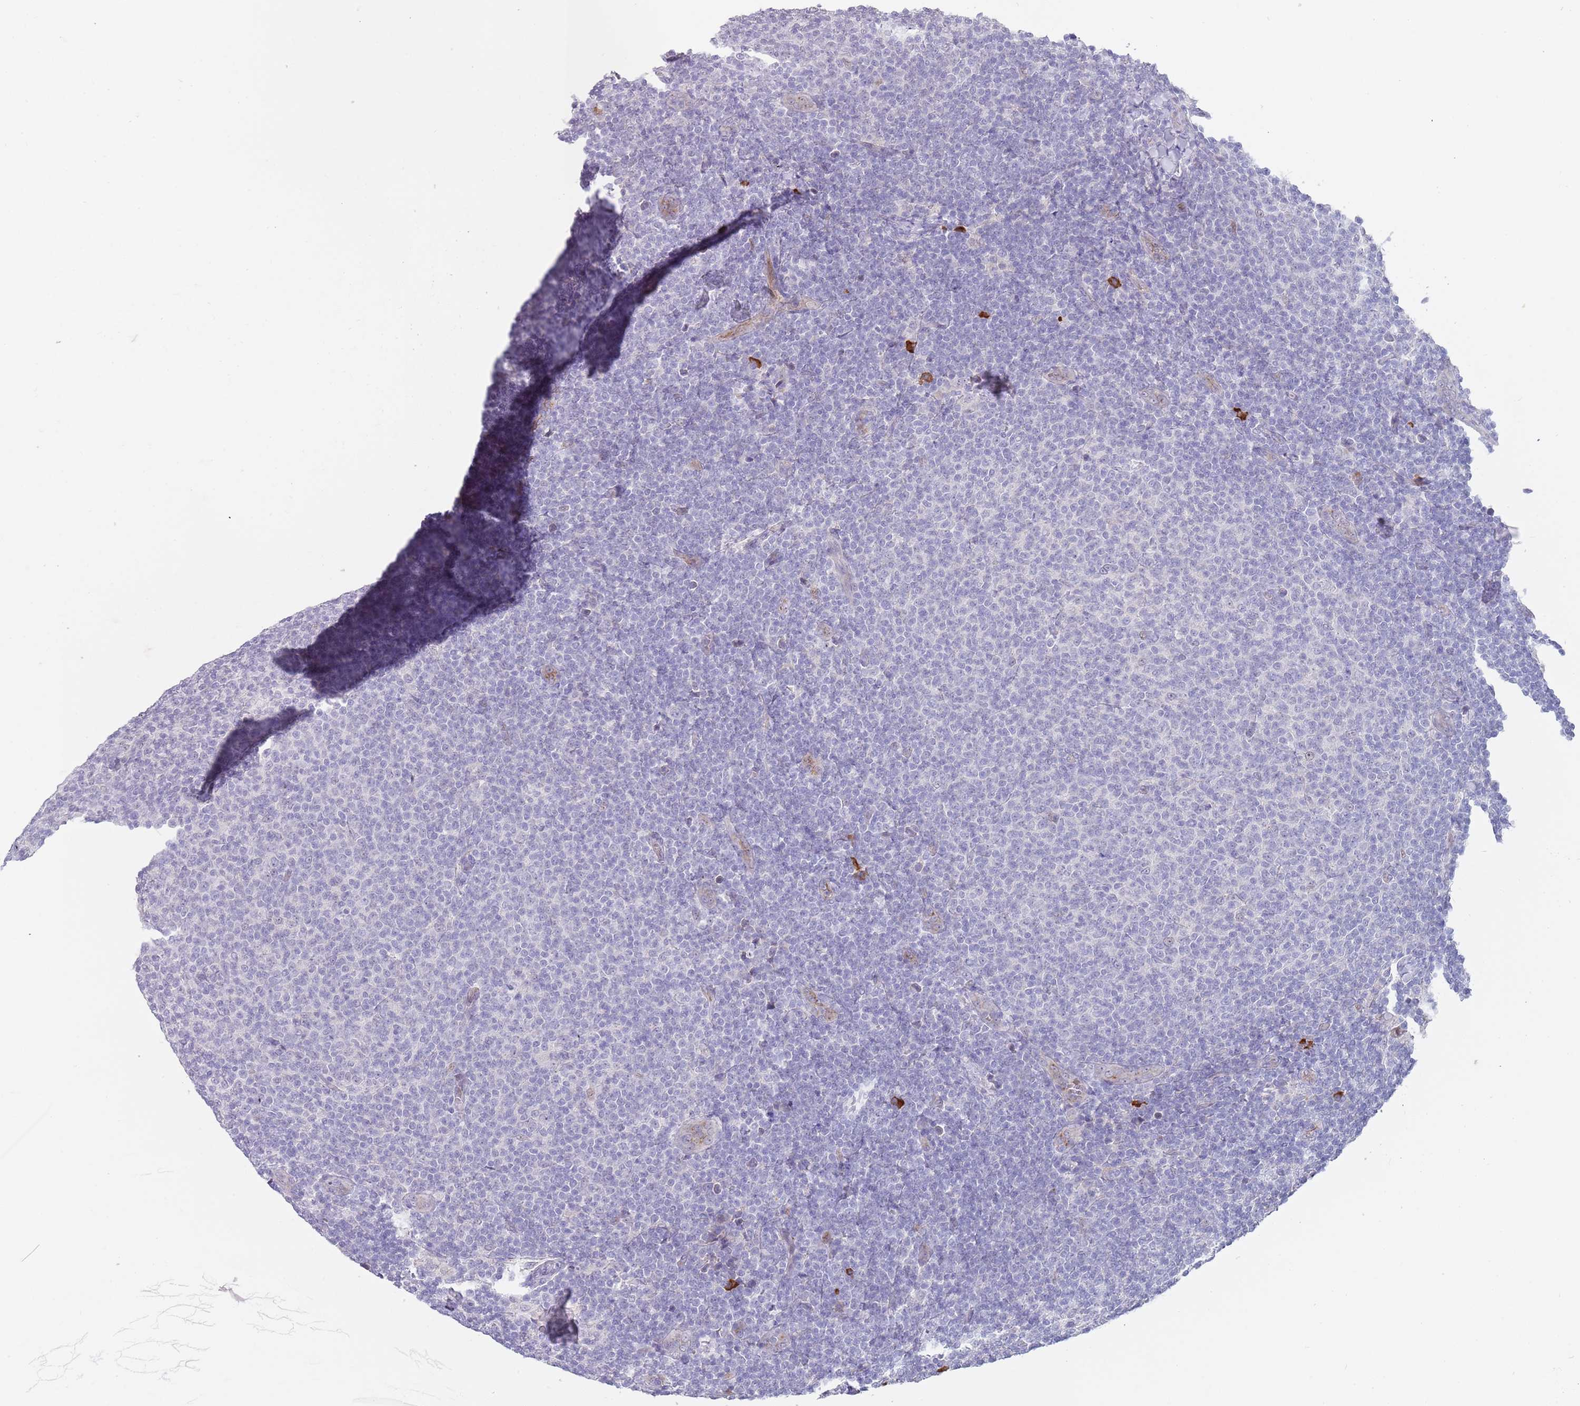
{"staining": {"intensity": "negative", "quantity": "none", "location": "none"}, "tissue": "lymphoma", "cell_type": "Tumor cells", "image_type": "cancer", "snomed": [{"axis": "morphology", "description": "Malignant lymphoma, non-Hodgkin's type, Low grade"}, {"axis": "topography", "description": "Lymph node"}], "caption": "There is no significant expression in tumor cells of malignant lymphoma, non-Hodgkin's type (low-grade).", "gene": "TNRC6C", "patient": {"sex": "male", "age": 66}}